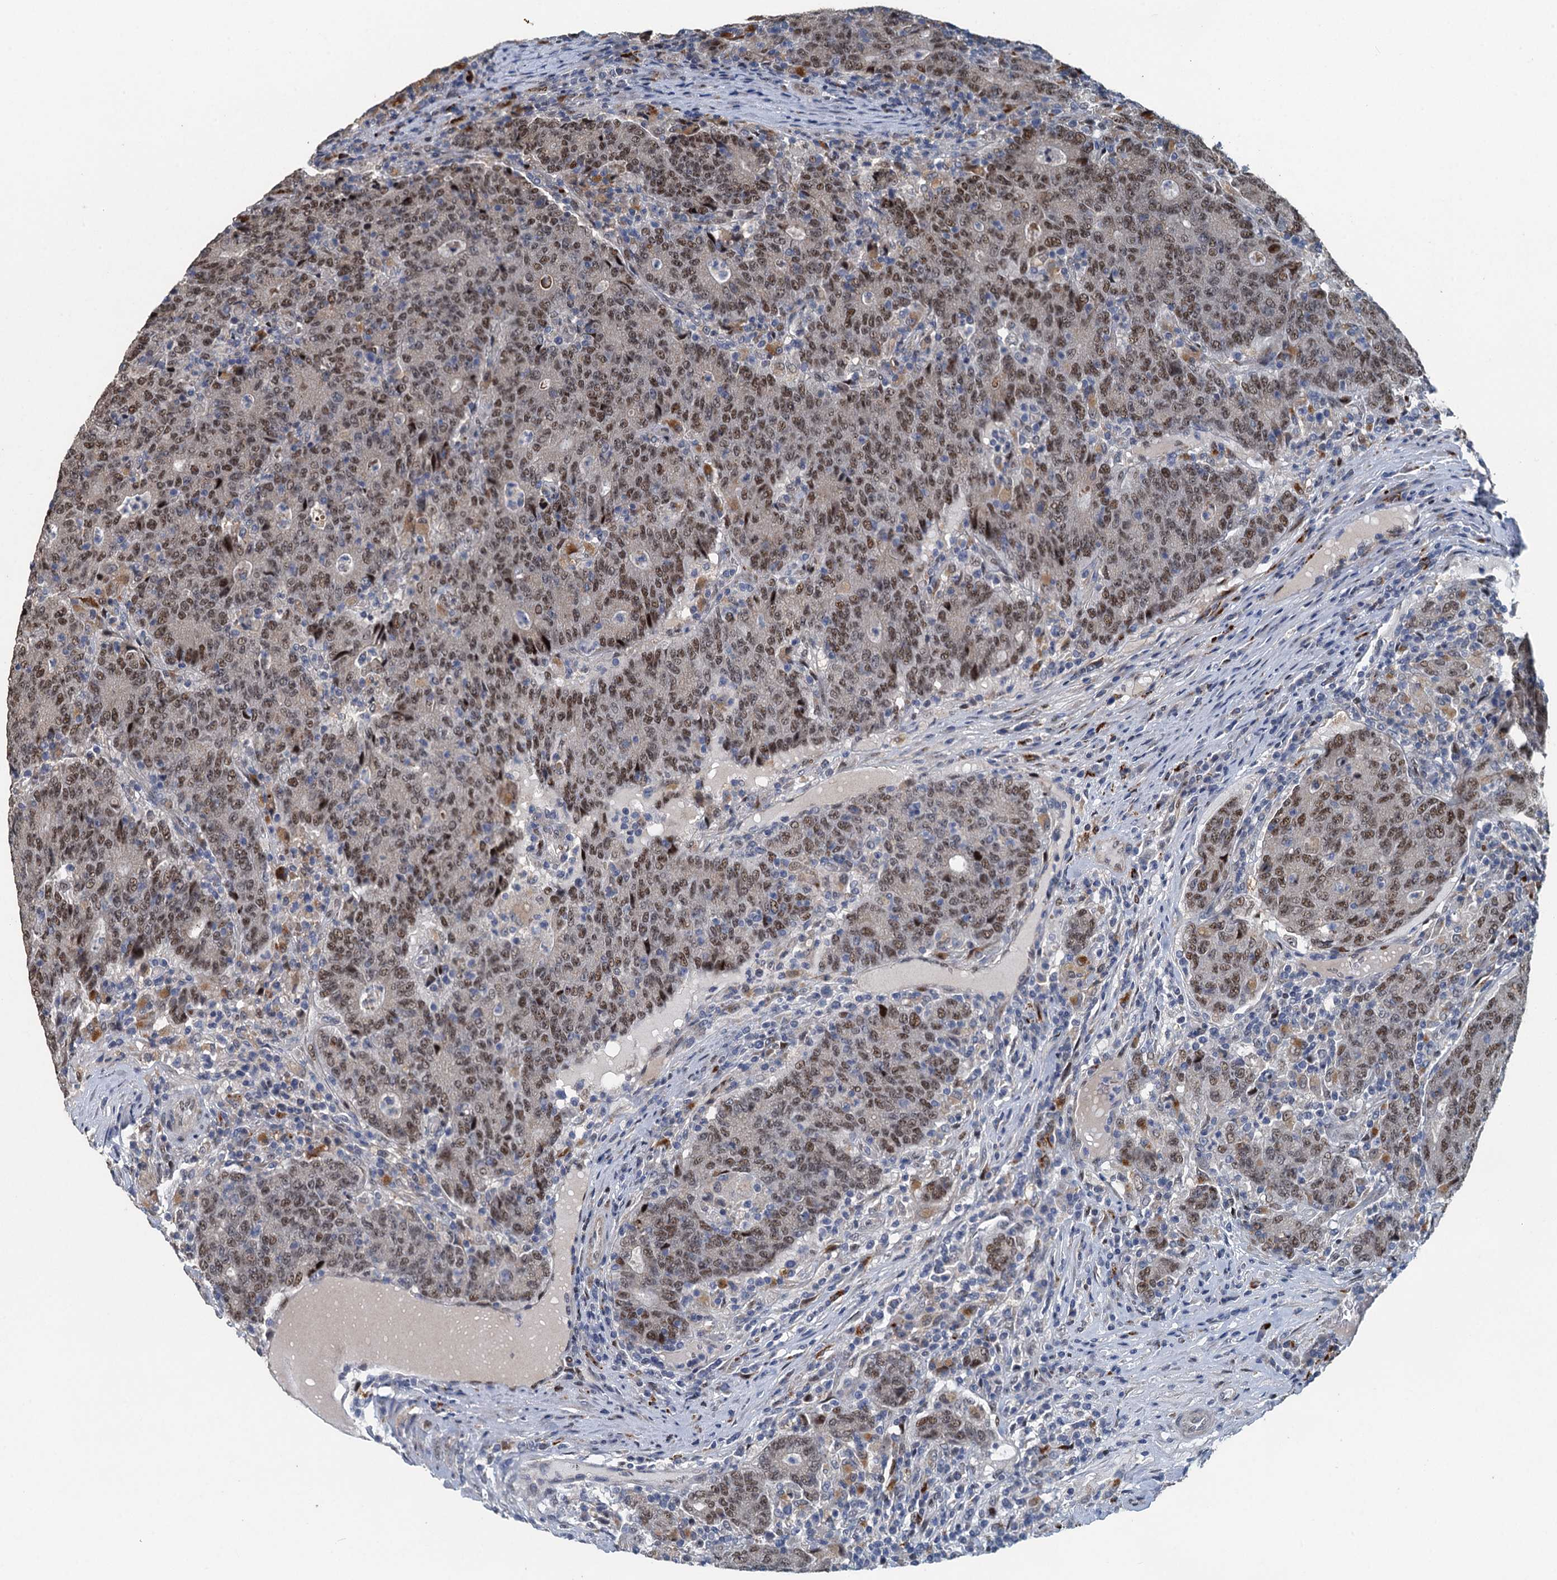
{"staining": {"intensity": "moderate", "quantity": "25%-75%", "location": "nuclear"}, "tissue": "colorectal cancer", "cell_type": "Tumor cells", "image_type": "cancer", "snomed": [{"axis": "morphology", "description": "Adenocarcinoma, NOS"}, {"axis": "topography", "description": "Colon"}], "caption": "Colorectal cancer (adenocarcinoma) tissue shows moderate nuclear staining in about 25%-75% of tumor cells, visualized by immunohistochemistry. (DAB IHC with brightfield microscopy, high magnification).", "gene": "AGRN", "patient": {"sex": "female", "age": 75}}